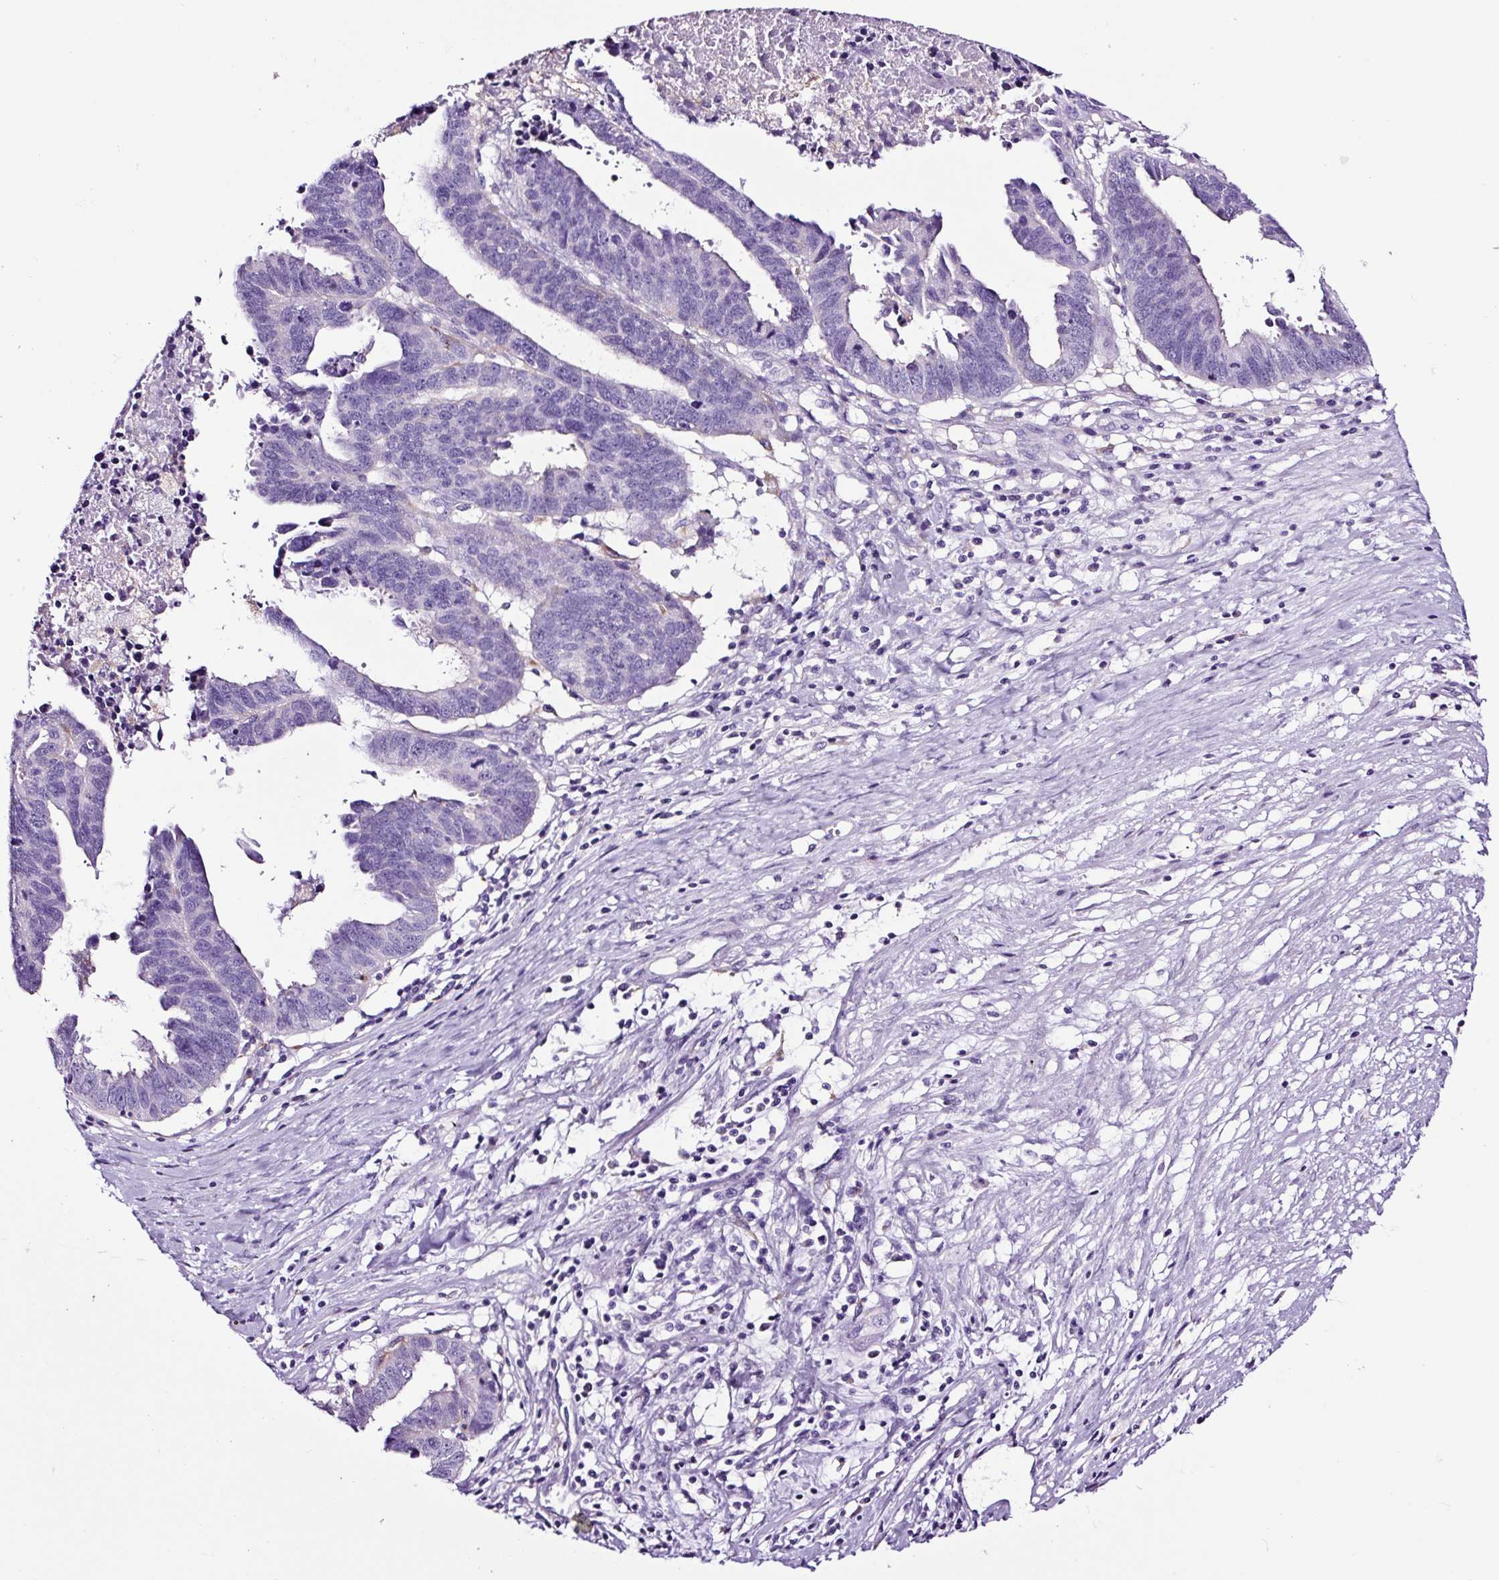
{"staining": {"intensity": "negative", "quantity": "none", "location": "none"}, "tissue": "ovarian cancer", "cell_type": "Tumor cells", "image_type": "cancer", "snomed": [{"axis": "morphology", "description": "Carcinoma, endometroid"}, {"axis": "morphology", "description": "Cystadenocarcinoma, serous, NOS"}, {"axis": "topography", "description": "Ovary"}], "caption": "This is a photomicrograph of immunohistochemistry staining of ovarian serous cystadenocarcinoma, which shows no positivity in tumor cells.", "gene": "FBXL7", "patient": {"sex": "female", "age": 45}}